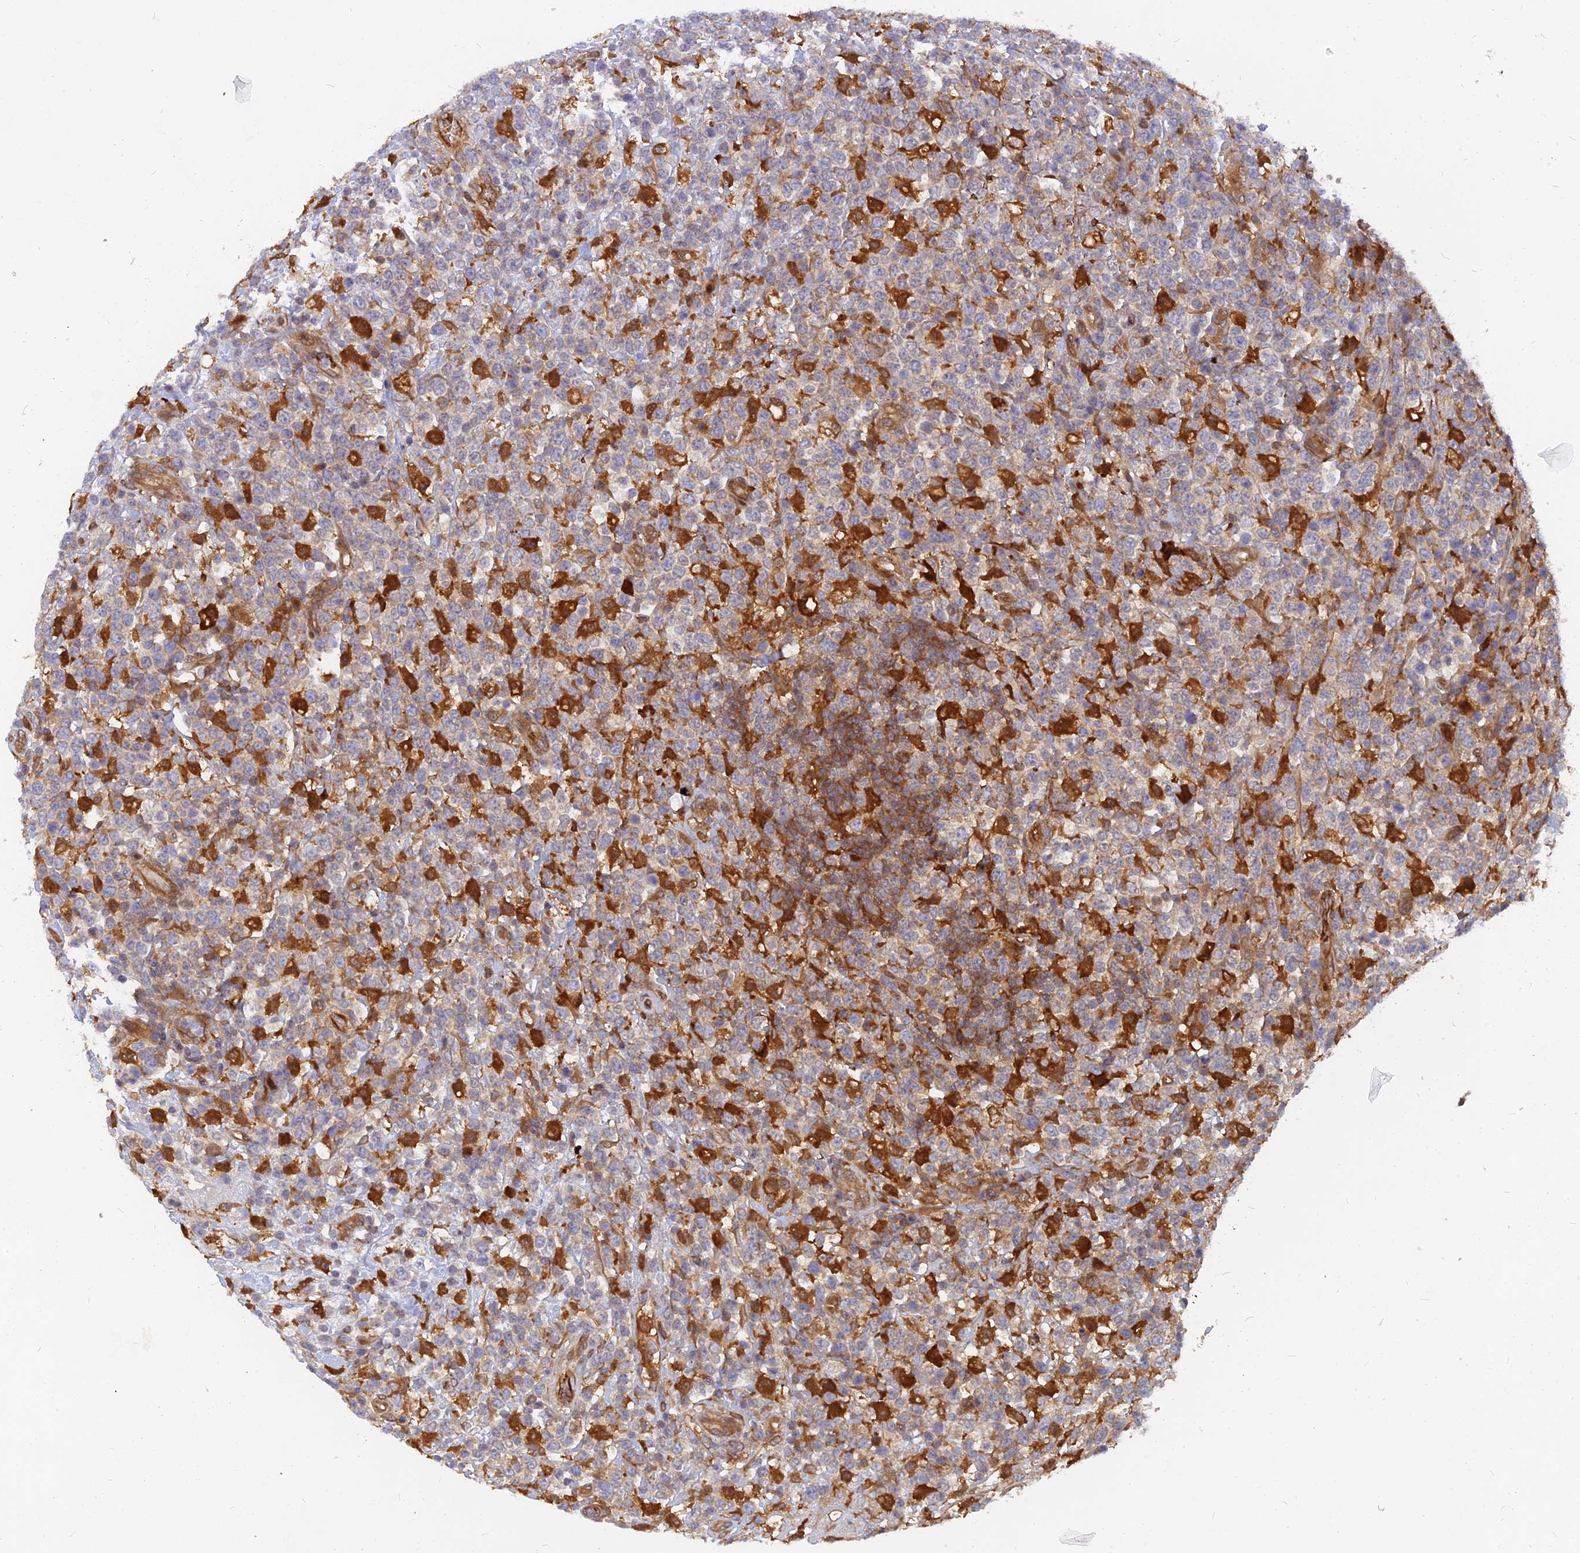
{"staining": {"intensity": "strong", "quantity": "<25%", "location": "cytoplasmic/membranous"}, "tissue": "lymphoma", "cell_type": "Tumor cells", "image_type": "cancer", "snomed": [{"axis": "morphology", "description": "Malignant lymphoma, non-Hodgkin's type, High grade"}, {"axis": "topography", "description": "Colon"}], "caption": "High-grade malignant lymphoma, non-Hodgkin's type stained with immunohistochemistry (IHC) shows strong cytoplasmic/membranous positivity in approximately <25% of tumor cells.", "gene": "ARL2BP", "patient": {"sex": "female", "age": 53}}